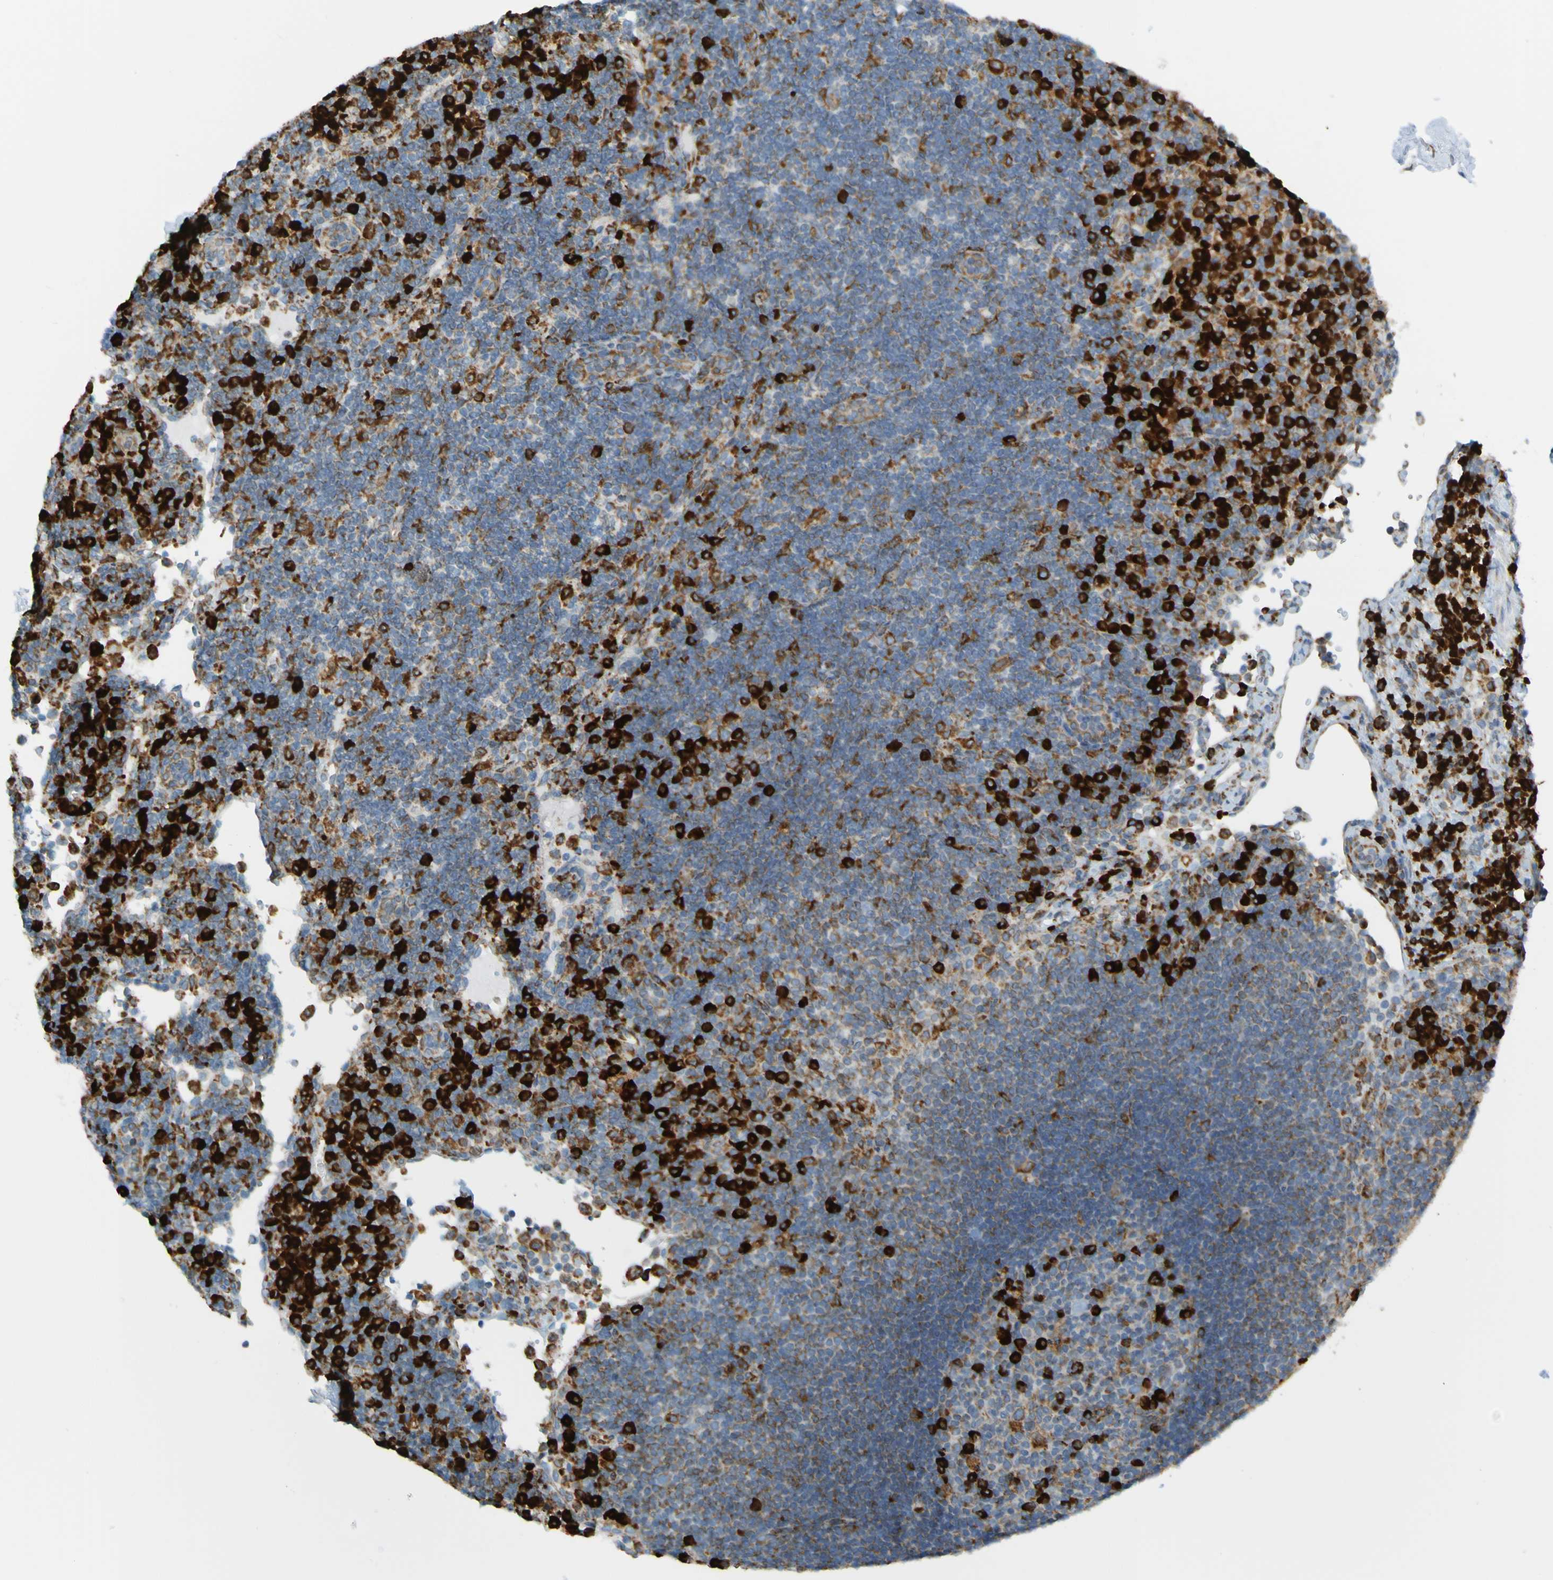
{"staining": {"intensity": "negative", "quantity": "none", "location": "none"}, "tissue": "lymph node", "cell_type": "Germinal center cells", "image_type": "normal", "snomed": [{"axis": "morphology", "description": "Normal tissue, NOS"}, {"axis": "topography", "description": "Lymph node"}], "caption": "This is an IHC image of normal lymph node. There is no staining in germinal center cells.", "gene": "SSR1", "patient": {"sex": "female", "age": 53}}